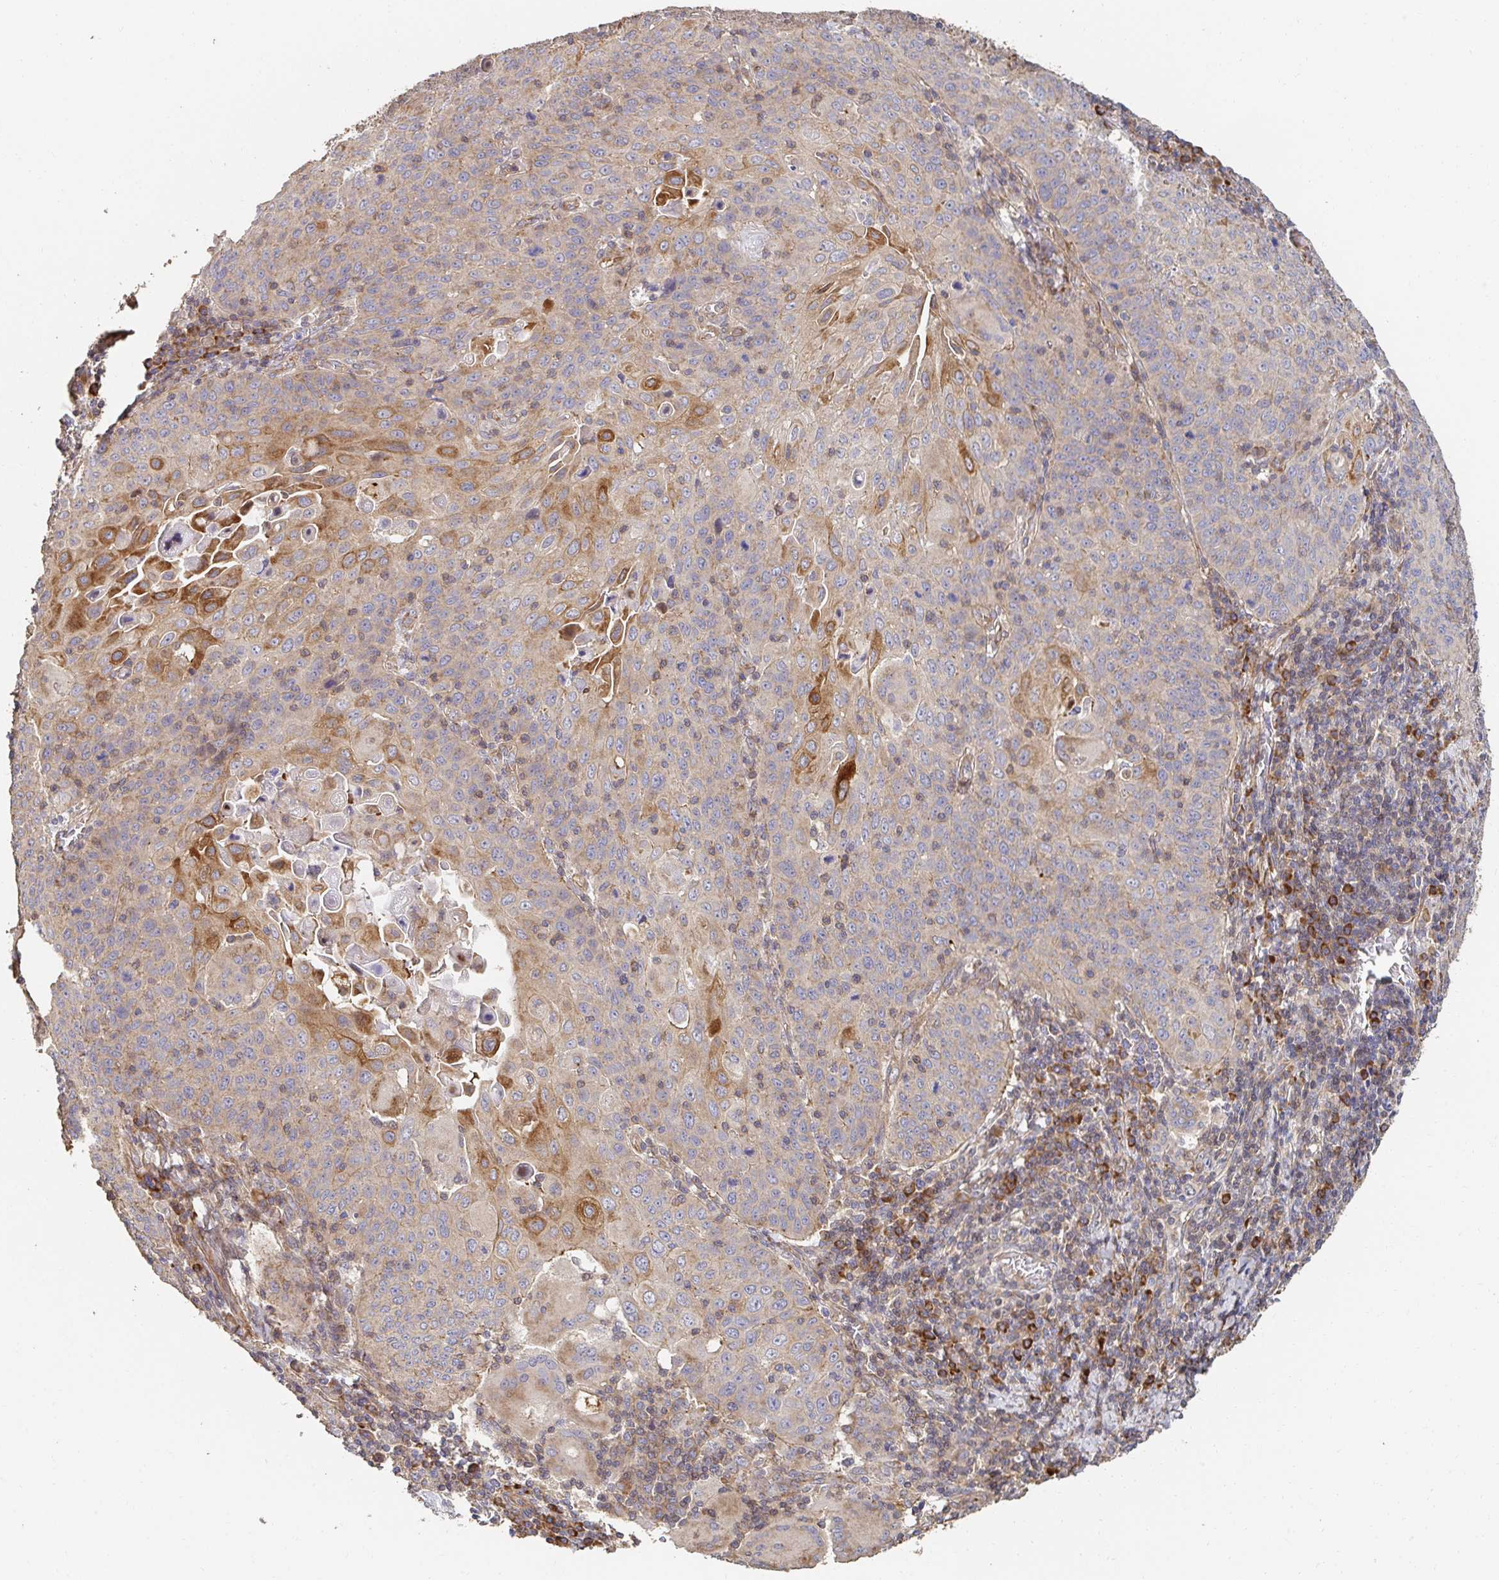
{"staining": {"intensity": "moderate", "quantity": "<25%", "location": "cytoplasmic/membranous"}, "tissue": "cervical cancer", "cell_type": "Tumor cells", "image_type": "cancer", "snomed": [{"axis": "morphology", "description": "Squamous cell carcinoma, NOS"}, {"axis": "topography", "description": "Cervix"}], "caption": "High-magnification brightfield microscopy of cervical cancer stained with DAB (3,3'-diaminobenzidine) (brown) and counterstained with hematoxylin (blue). tumor cells exhibit moderate cytoplasmic/membranous positivity is seen in approximately<25% of cells. (Brightfield microscopy of DAB IHC at high magnification).", "gene": "APBB1", "patient": {"sex": "female", "age": 65}}